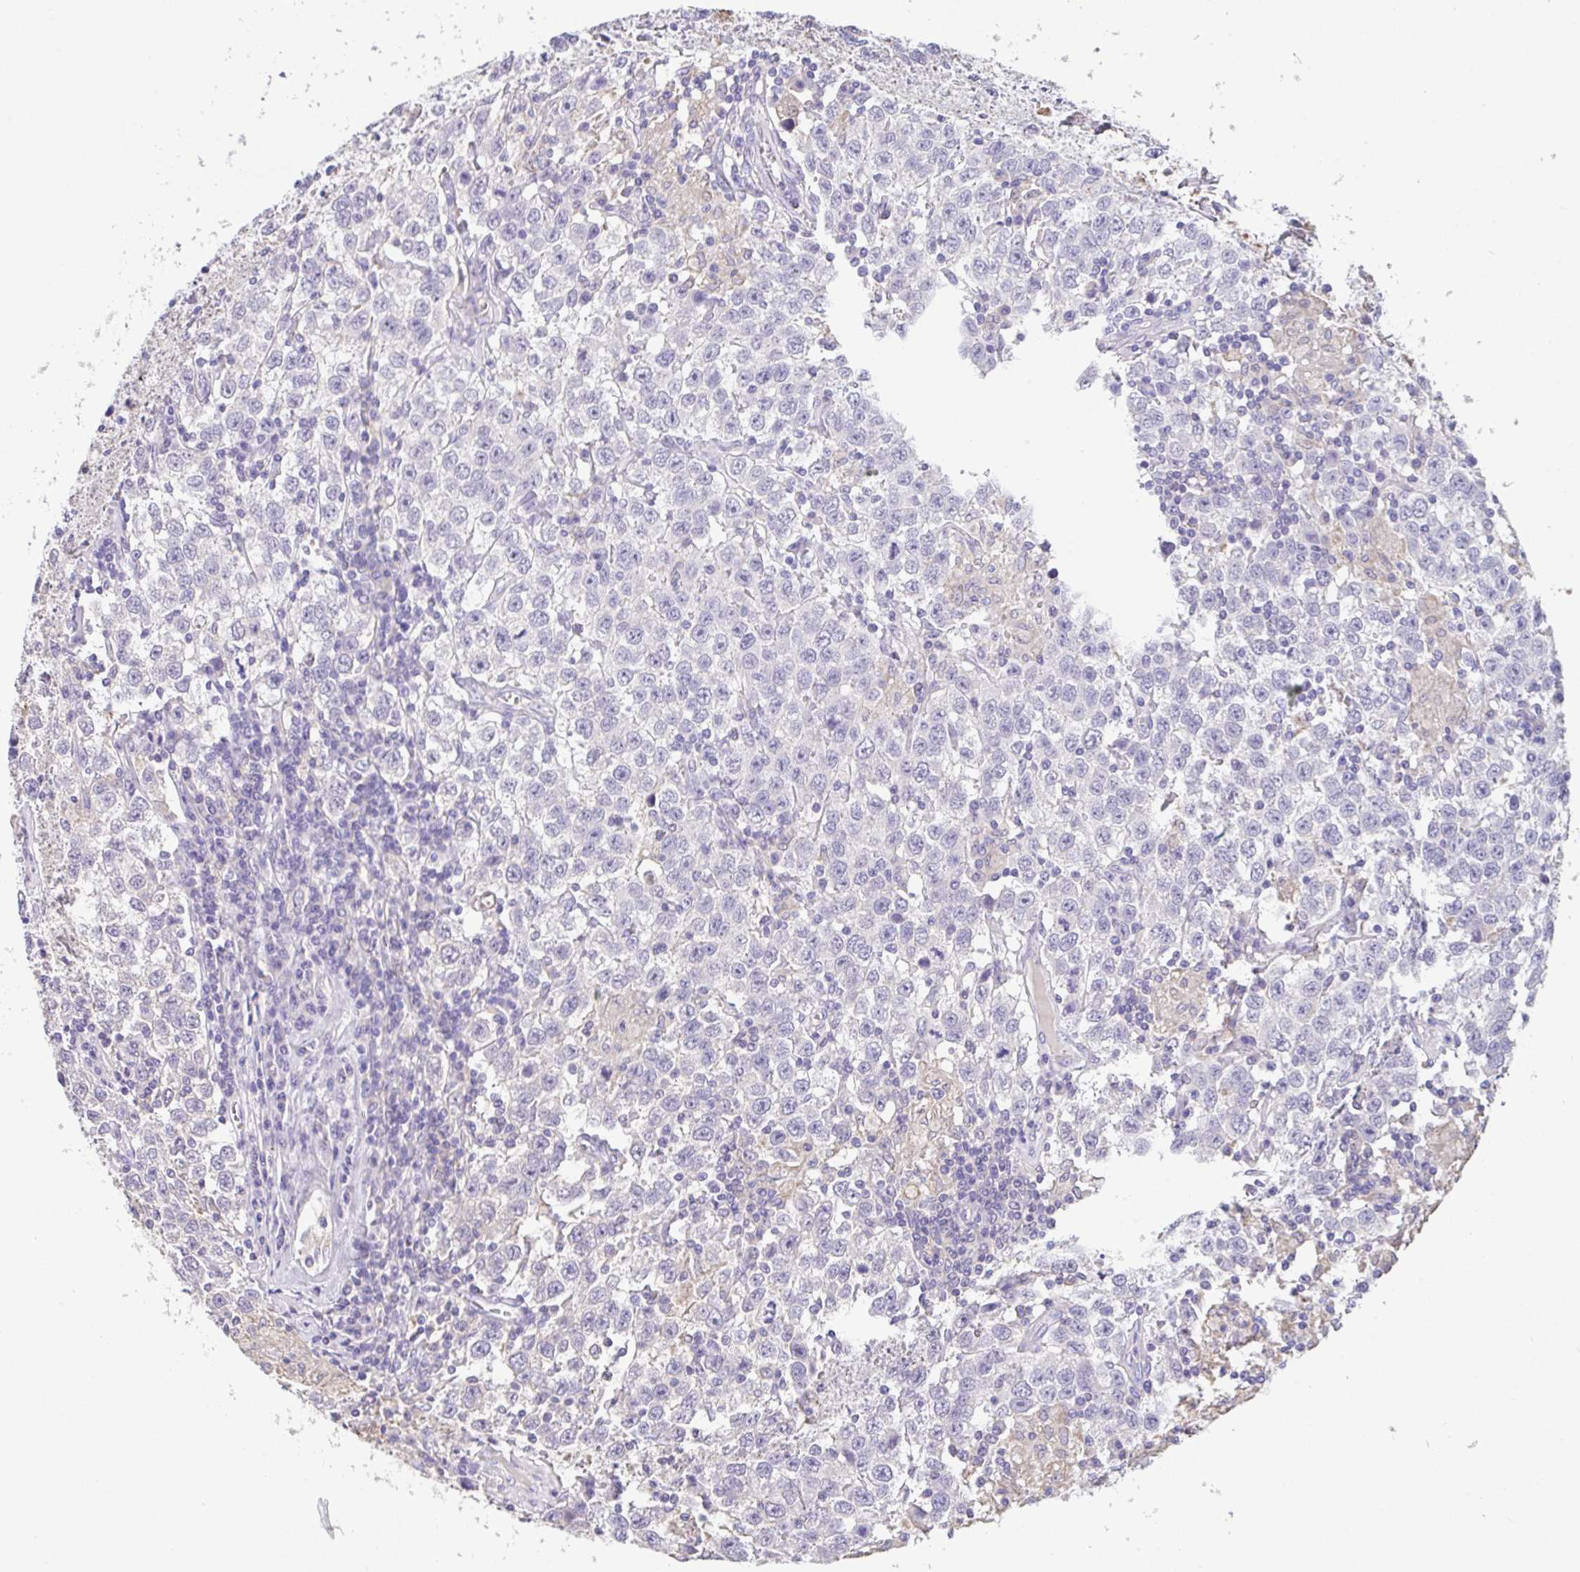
{"staining": {"intensity": "negative", "quantity": "none", "location": "none"}, "tissue": "testis cancer", "cell_type": "Tumor cells", "image_type": "cancer", "snomed": [{"axis": "morphology", "description": "Seminoma, NOS"}, {"axis": "topography", "description": "Testis"}], "caption": "Immunohistochemical staining of testis seminoma shows no significant positivity in tumor cells. (Brightfield microscopy of DAB (3,3'-diaminobenzidine) IHC at high magnification).", "gene": "CA10", "patient": {"sex": "male", "age": 41}}